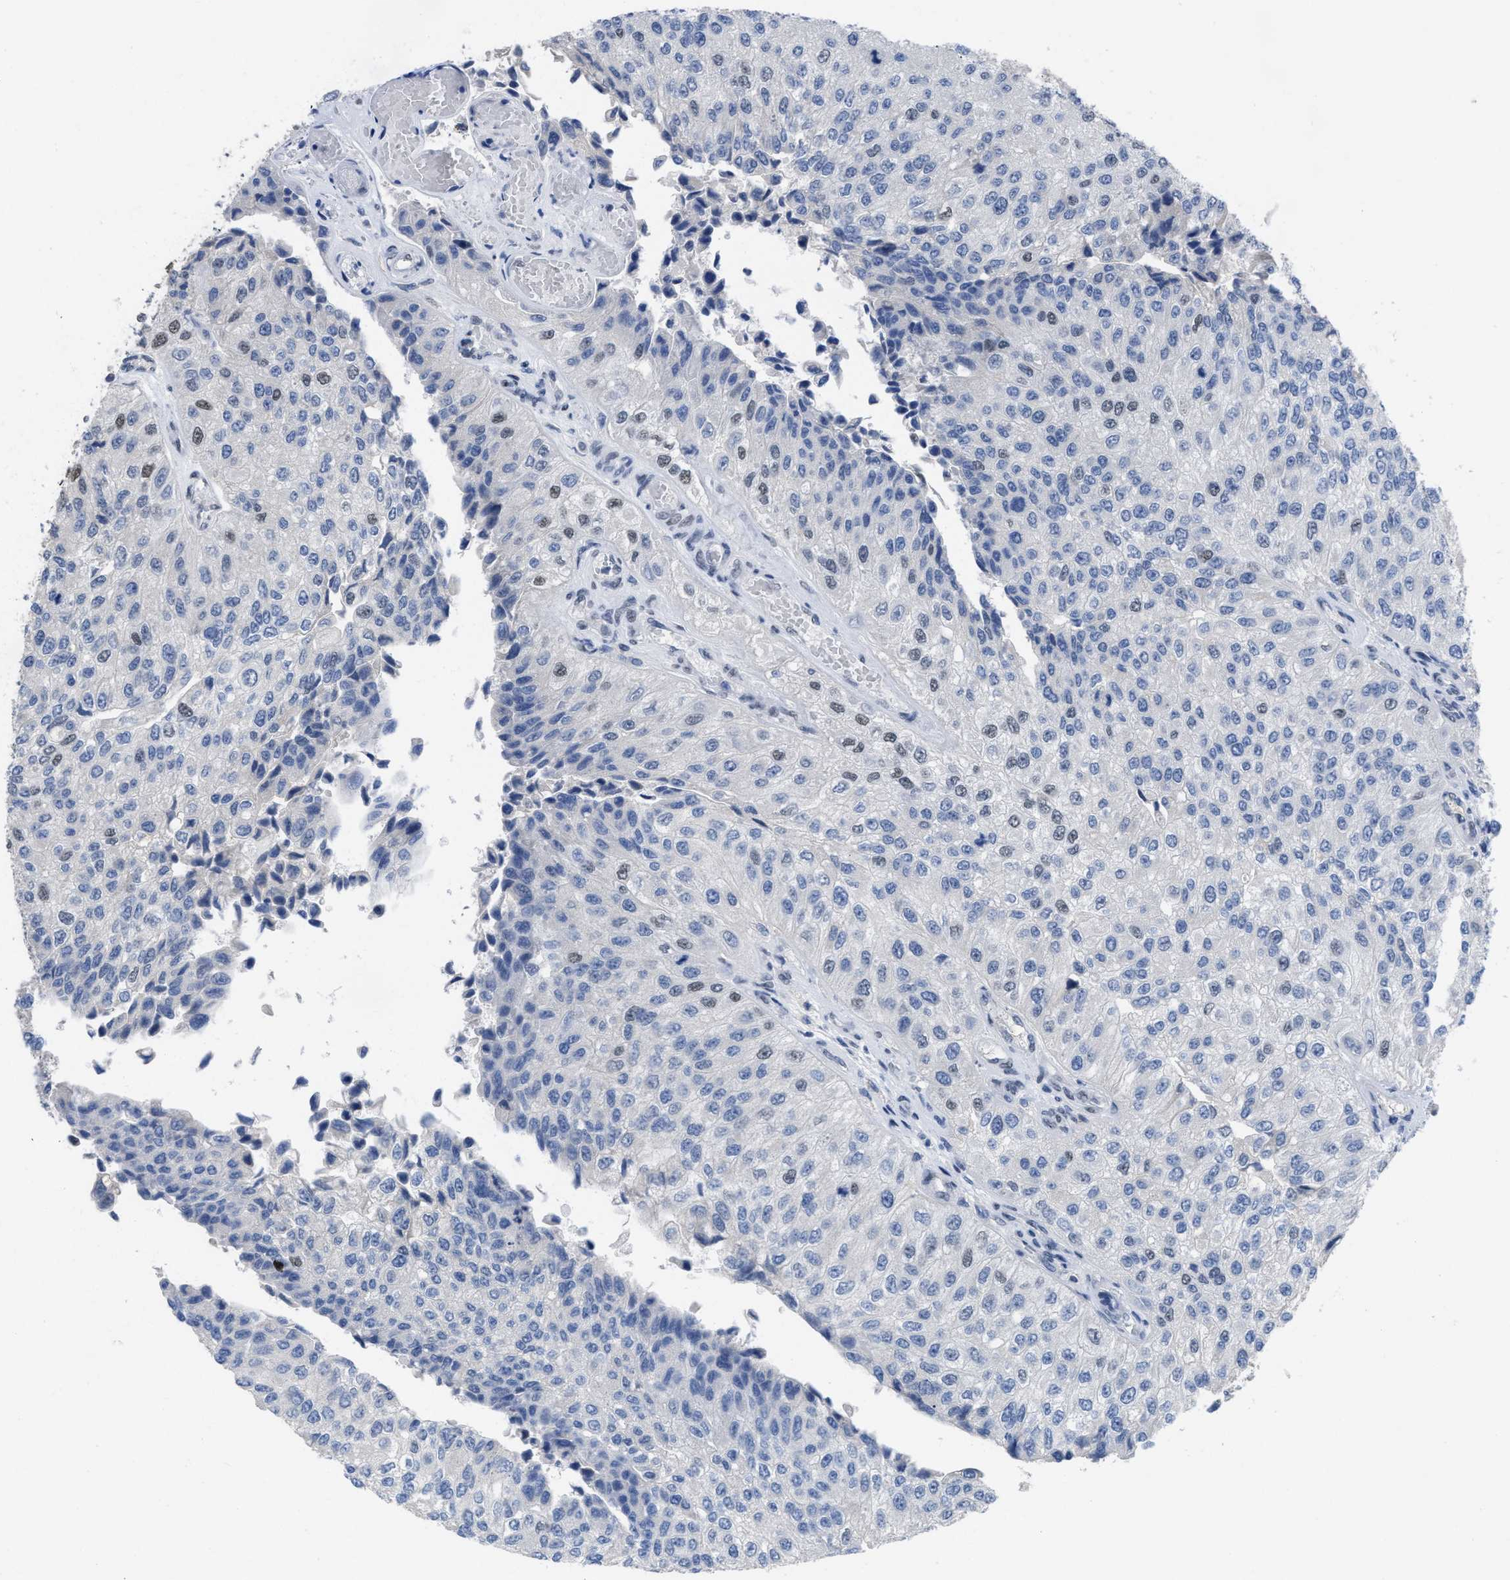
{"staining": {"intensity": "weak", "quantity": "<25%", "location": "nuclear"}, "tissue": "urothelial cancer", "cell_type": "Tumor cells", "image_type": "cancer", "snomed": [{"axis": "morphology", "description": "Urothelial carcinoma, High grade"}, {"axis": "topography", "description": "Kidney"}, {"axis": "topography", "description": "Urinary bladder"}], "caption": "A high-resolution photomicrograph shows IHC staining of urothelial carcinoma (high-grade), which reveals no significant positivity in tumor cells. (DAB (3,3'-diaminobenzidine) immunohistochemistry (IHC) with hematoxylin counter stain).", "gene": "GGNBP2", "patient": {"sex": "male", "age": 77}}